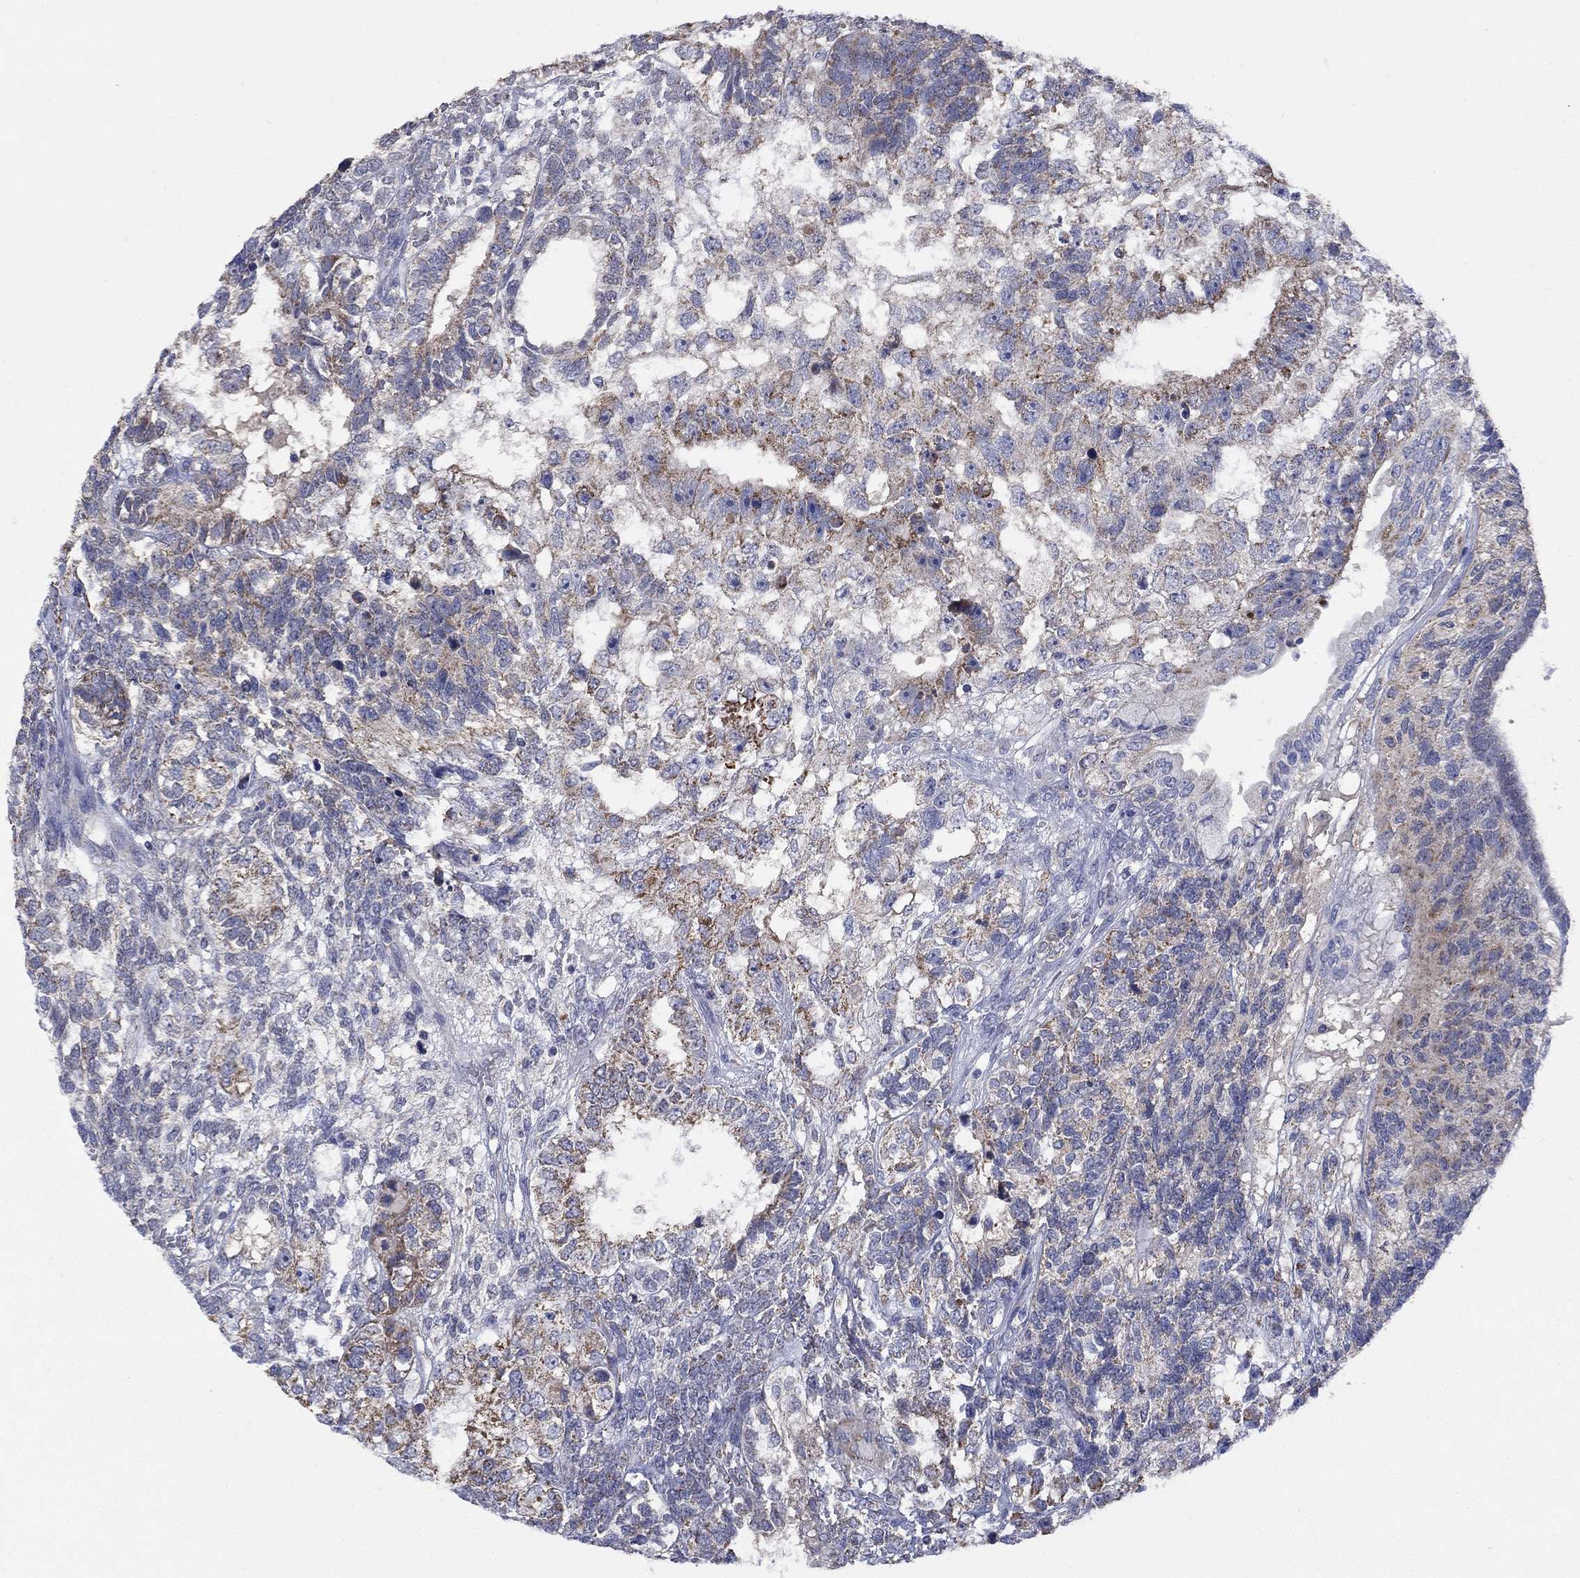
{"staining": {"intensity": "strong", "quantity": "25%-75%", "location": "cytoplasmic/membranous"}, "tissue": "testis cancer", "cell_type": "Tumor cells", "image_type": "cancer", "snomed": [{"axis": "morphology", "description": "Seminoma, NOS"}, {"axis": "morphology", "description": "Carcinoma, Embryonal, NOS"}, {"axis": "topography", "description": "Testis"}], "caption": "Strong cytoplasmic/membranous staining for a protein is present in about 25%-75% of tumor cells of testis cancer using immunohistochemistry.", "gene": "CLVS1", "patient": {"sex": "male", "age": 41}}